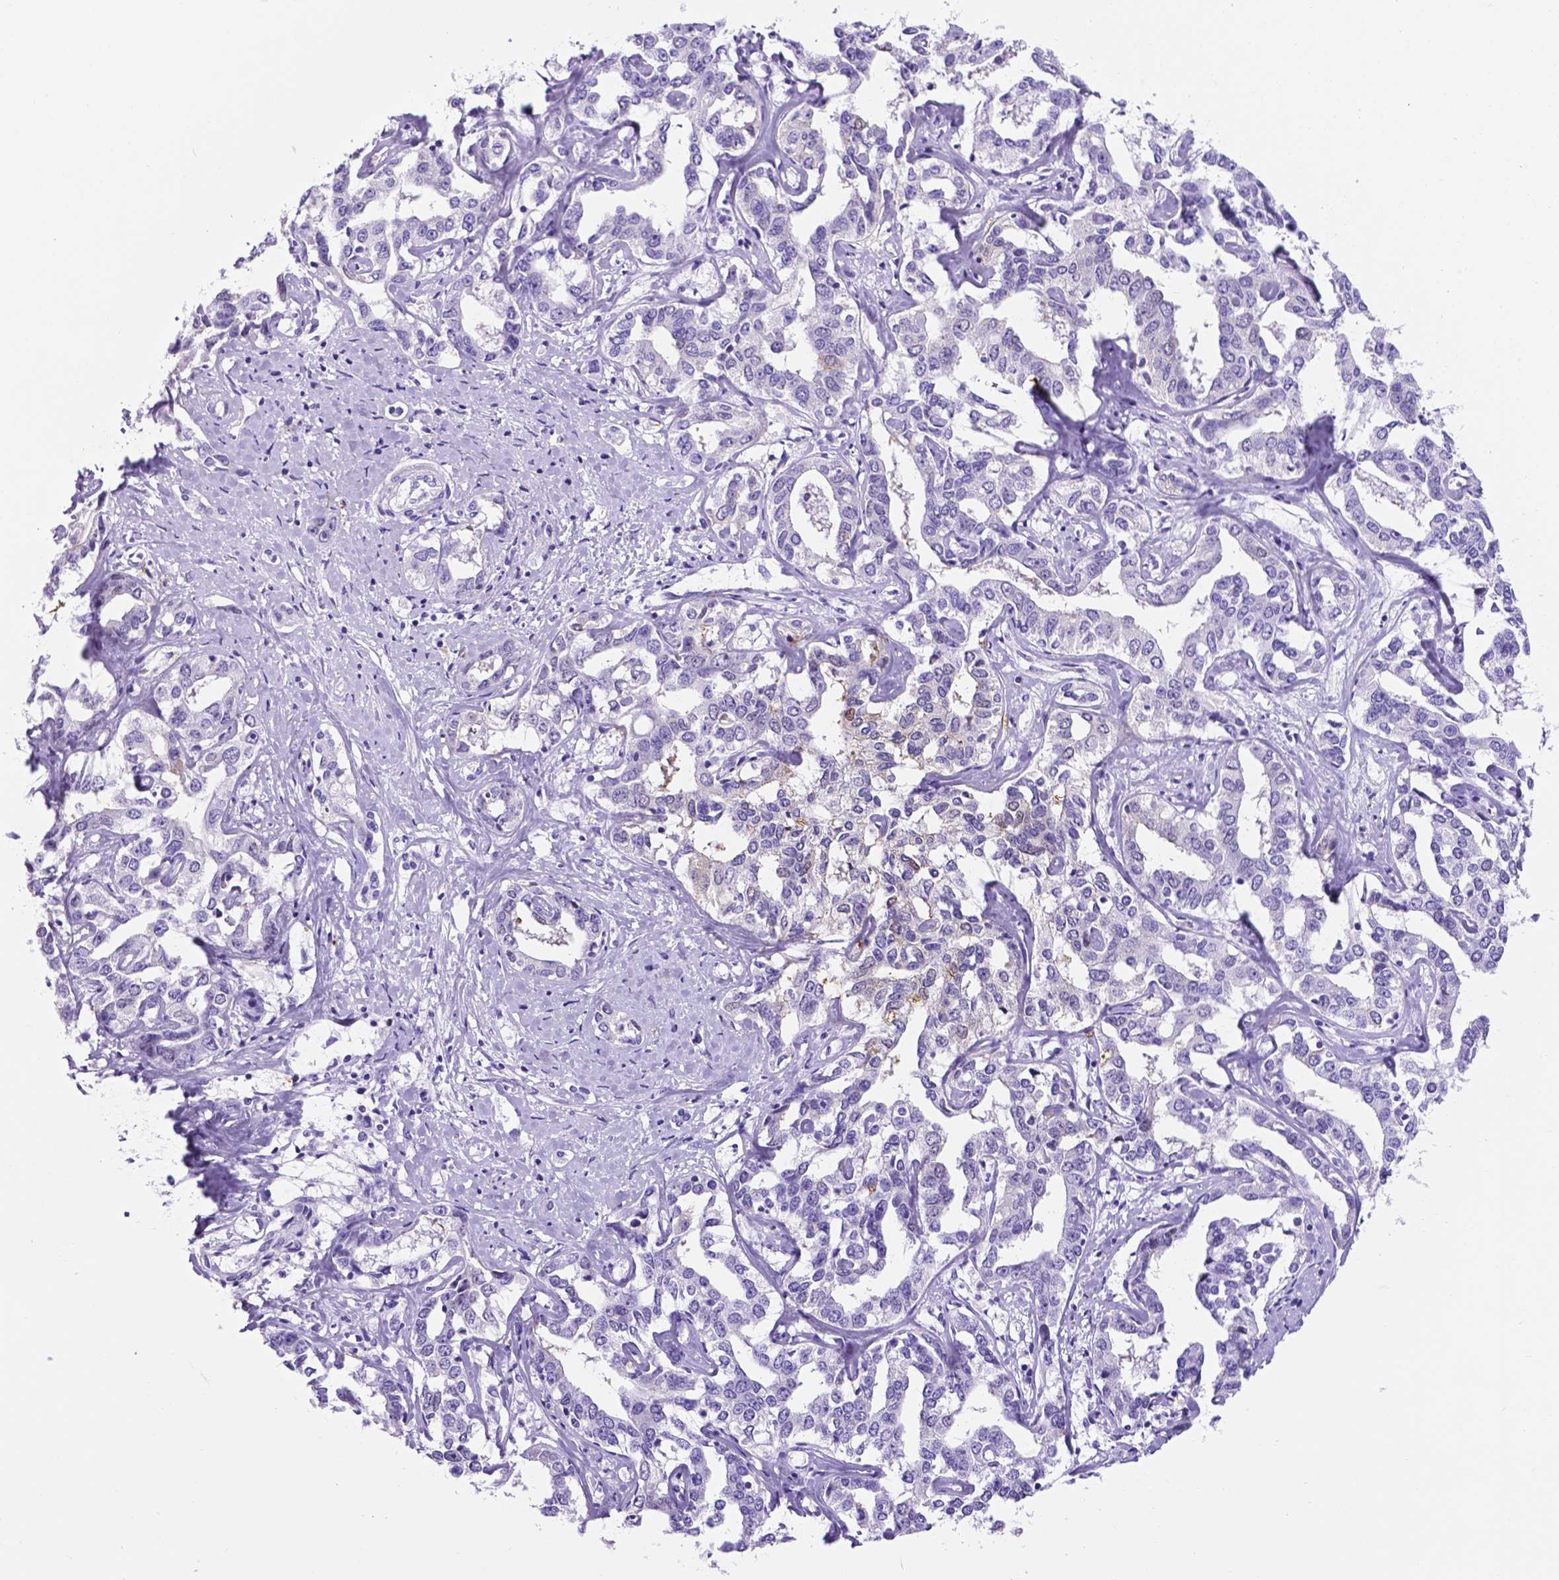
{"staining": {"intensity": "negative", "quantity": "none", "location": "none"}, "tissue": "liver cancer", "cell_type": "Tumor cells", "image_type": "cancer", "snomed": [{"axis": "morphology", "description": "Cholangiocarcinoma"}, {"axis": "topography", "description": "Liver"}], "caption": "This photomicrograph is of liver cholangiocarcinoma stained with IHC to label a protein in brown with the nuclei are counter-stained blue. There is no positivity in tumor cells.", "gene": "C17orf107", "patient": {"sex": "male", "age": 59}}